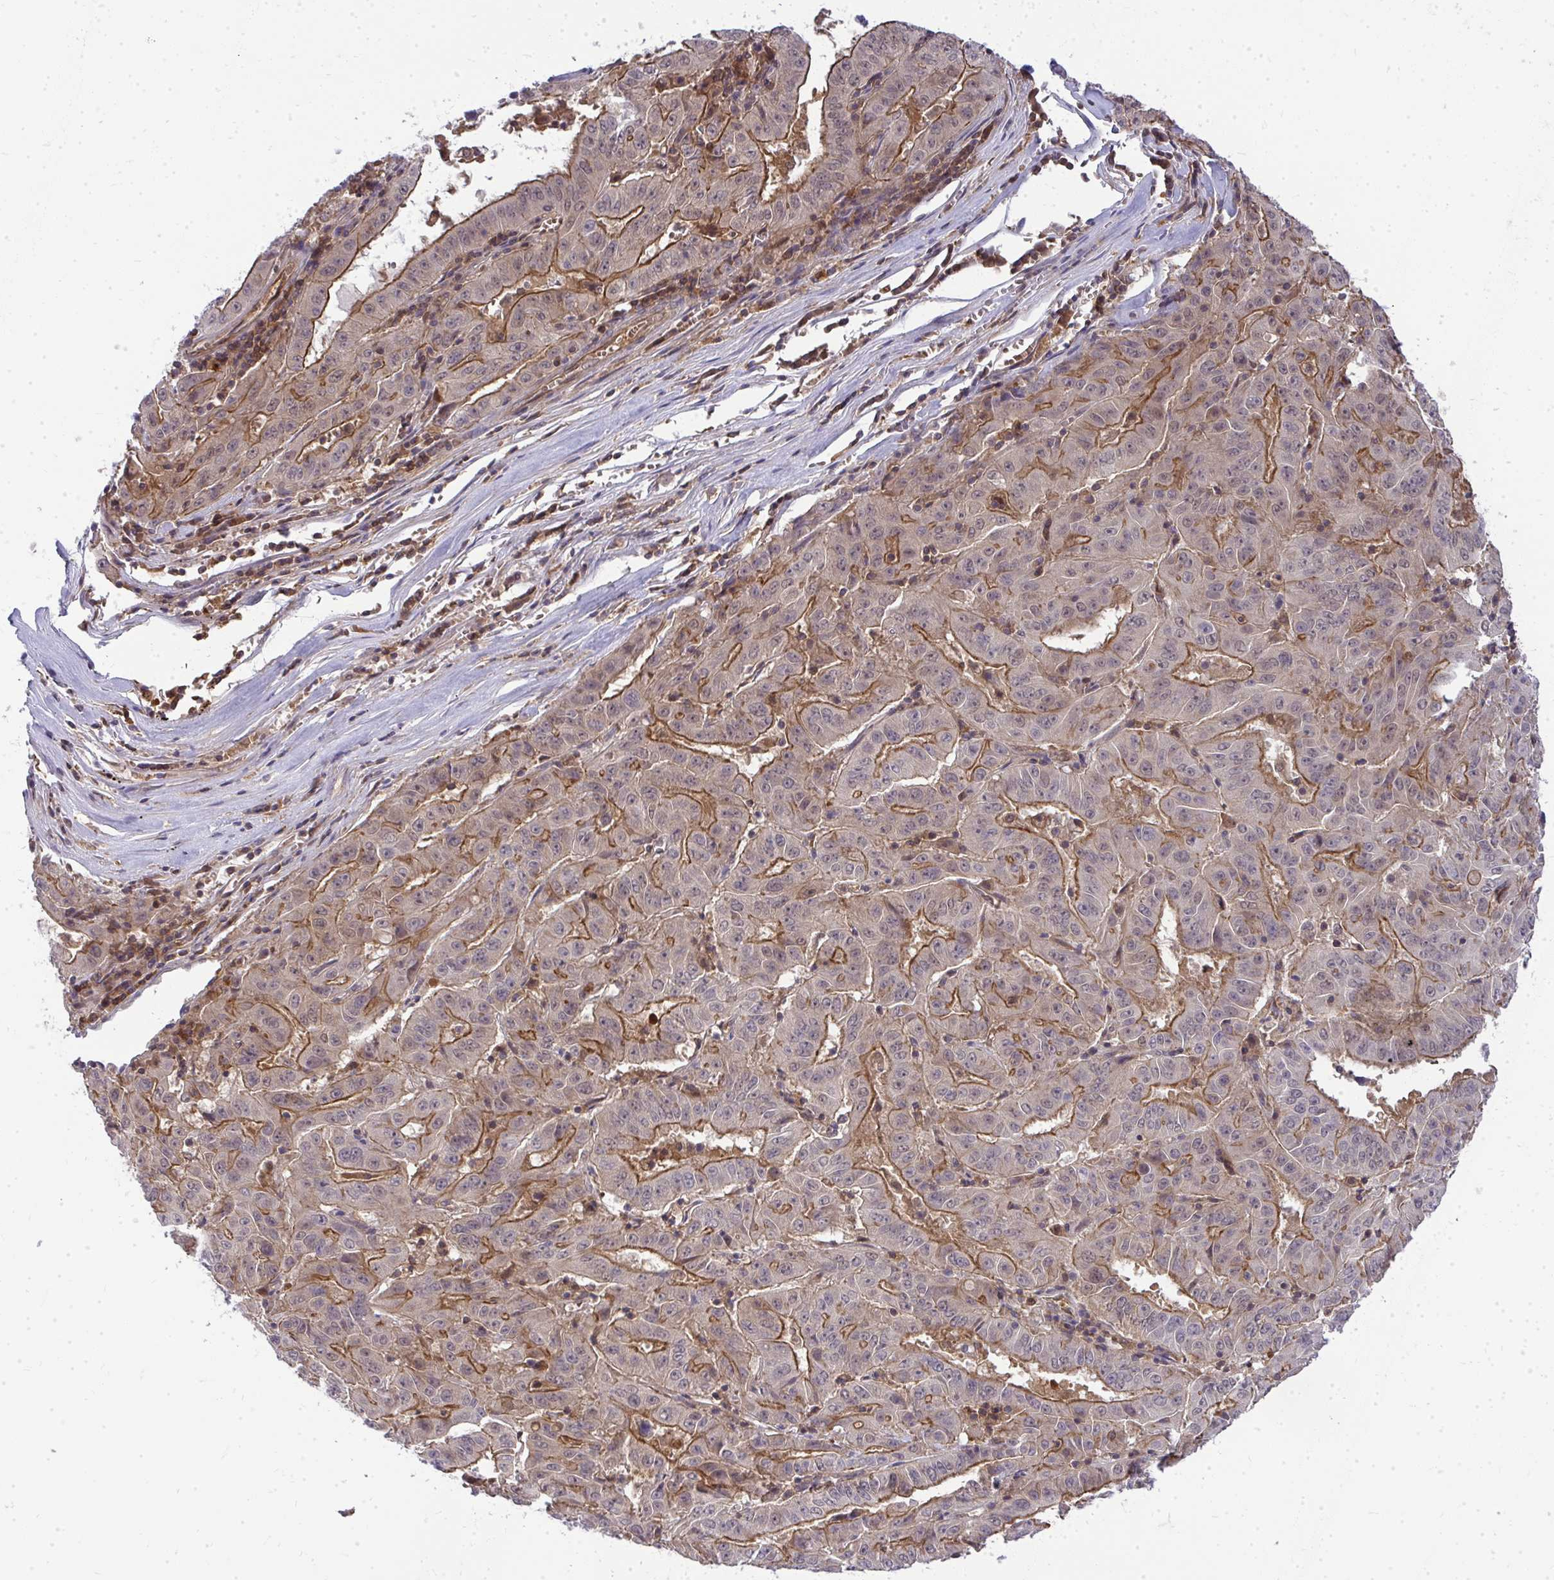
{"staining": {"intensity": "moderate", "quantity": "25%-75%", "location": "cytoplasmic/membranous"}, "tissue": "pancreatic cancer", "cell_type": "Tumor cells", "image_type": "cancer", "snomed": [{"axis": "morphology", "description": "Adenocarcinoma, NOS"}, {"axis": "topography", "description": "Pancreas"}], "caption": "Immunohistochemical staining of human pancreatic cancer (adenocarcinoma) demonstrates moderate cytoplasmic/membranous protein expression in about 25%-75% of tumor cells.", "gene": "HDHD2", "patient": {"sex": "male", "age": 63}}